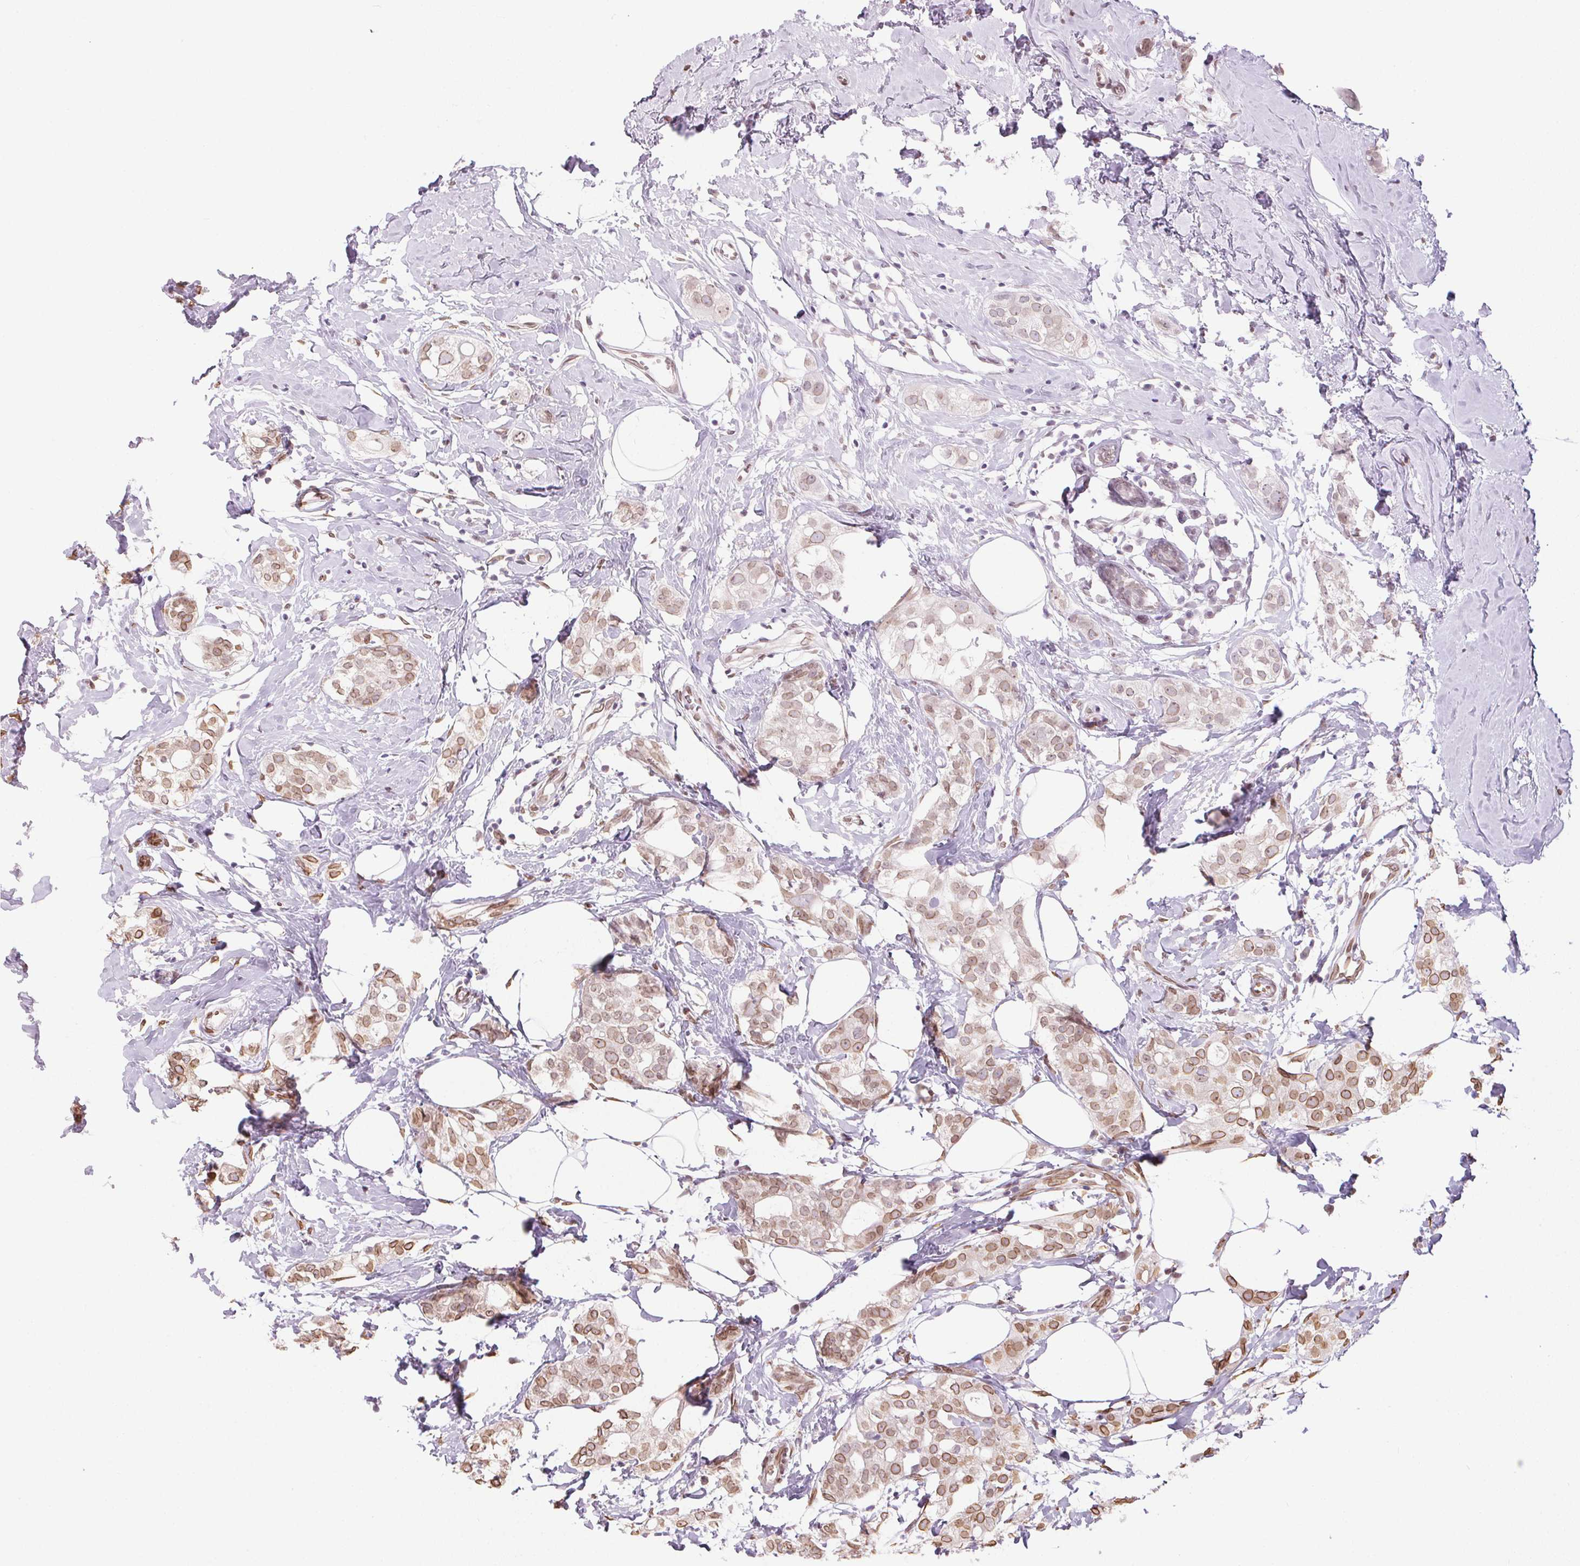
{"staining": {"intensity": "moderate", "quantity": ">75%", "location": "cytoplasmic/membranous,nuclear"}, "tissue": "breast cancer", "cell_type": "Tumor cells", "image_type": "cancer", "snomed": [{"axis": "morphology", "description": "Duct carcinoma"}, {"axis": "topography", "description": "Breast"}], "caption": "IHC histopathology image of neoplastic tissue: human breast cancer stained using IHC reveals medium levels of moderate protein expression localized specifically in the cytoplasmic/membranous and nuclear of tumor cells, appearing as a cytoplasmic/membranous and nuclear brown color.", "gene": "TMEM175", "patient": {"sex": "female", "age": 40}}